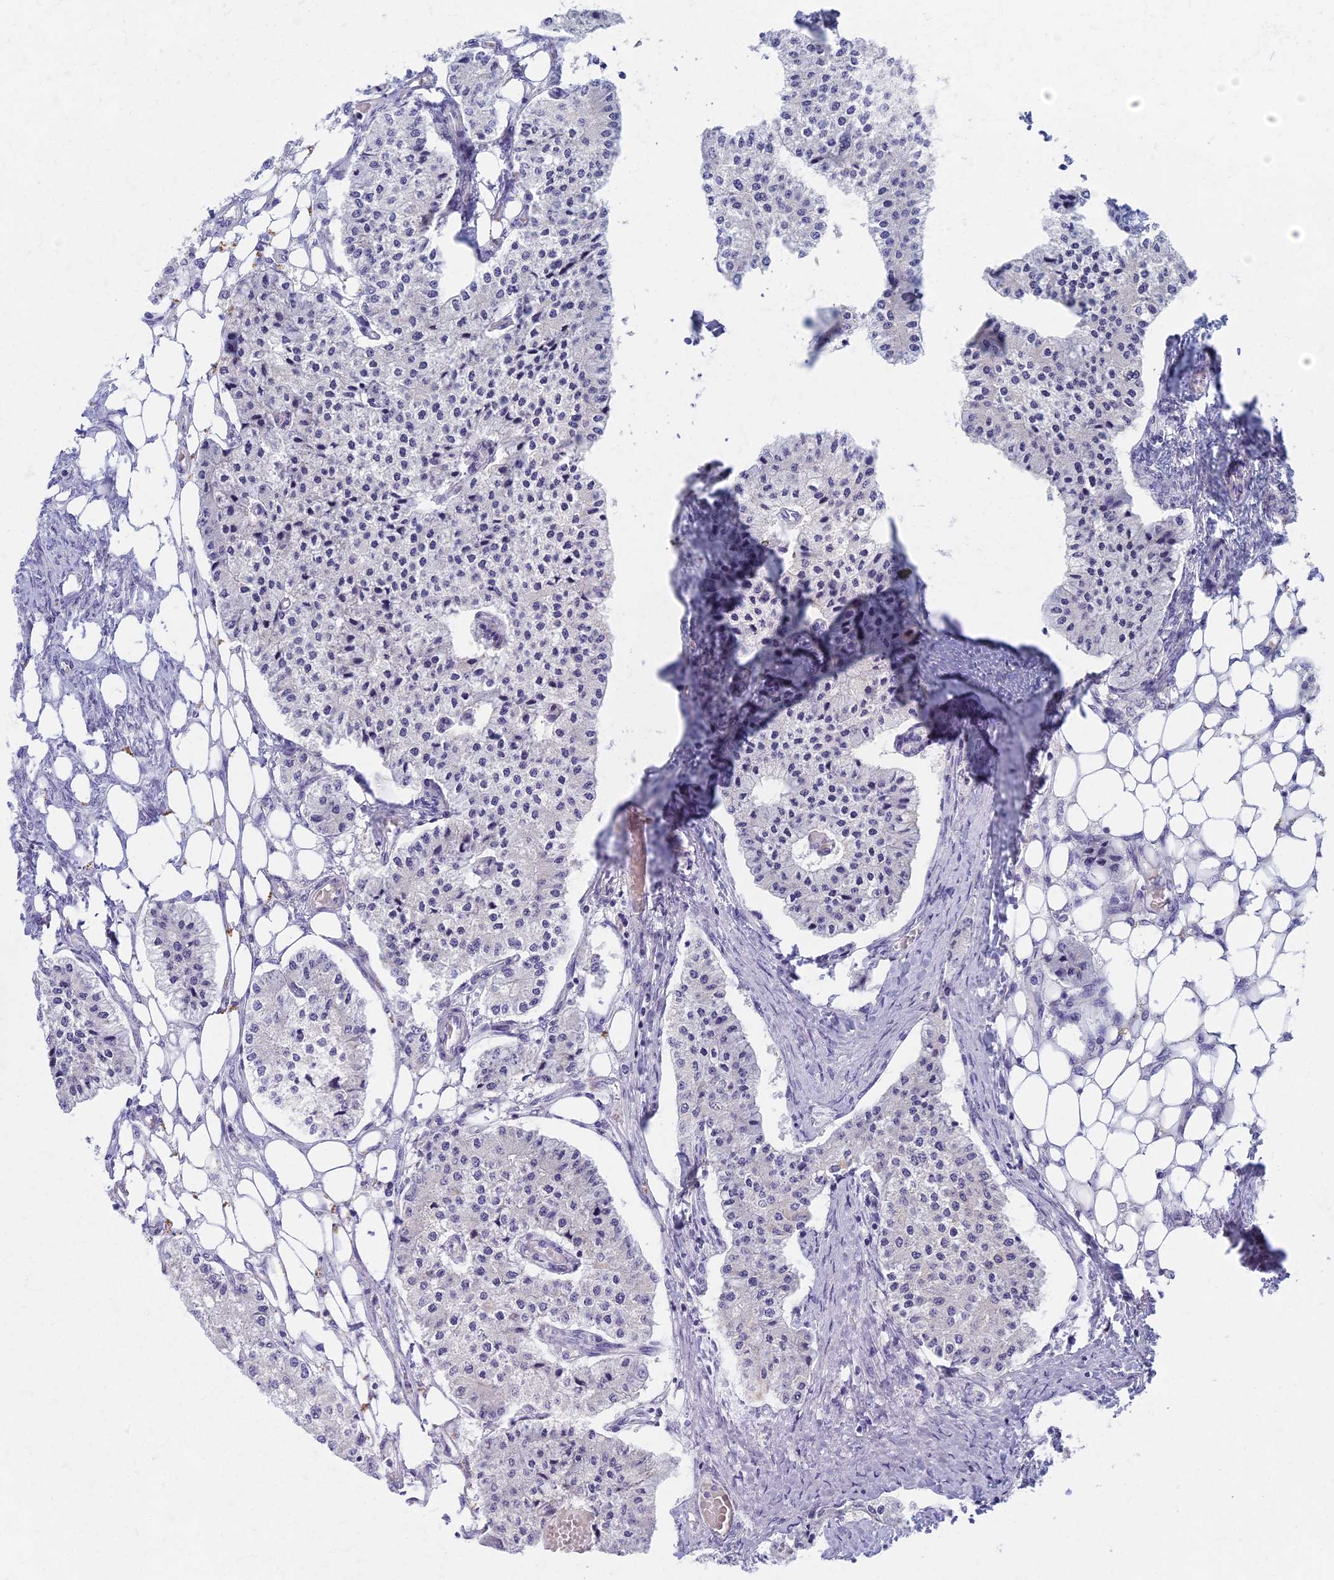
{"staining": {"intensity": "negative", "quantity": "none", "location": "none"}, "tissue": "carcinoid", "cell_type": "Tumor cells", "image_type": "cancer", "snomed": [{"axis": "morphology", "description": "Carcinoid, malignant, NOS"}, {"axis": "topography", "description": "Colon"}], "caption": "A high-resolution micrograph shows immunohistochemistry (IHC) staining of carcinoid, which displays no significant positivity in tumor cells.", "gene": "AP4E1", "patient": {"sex": "female", "age": 52}}